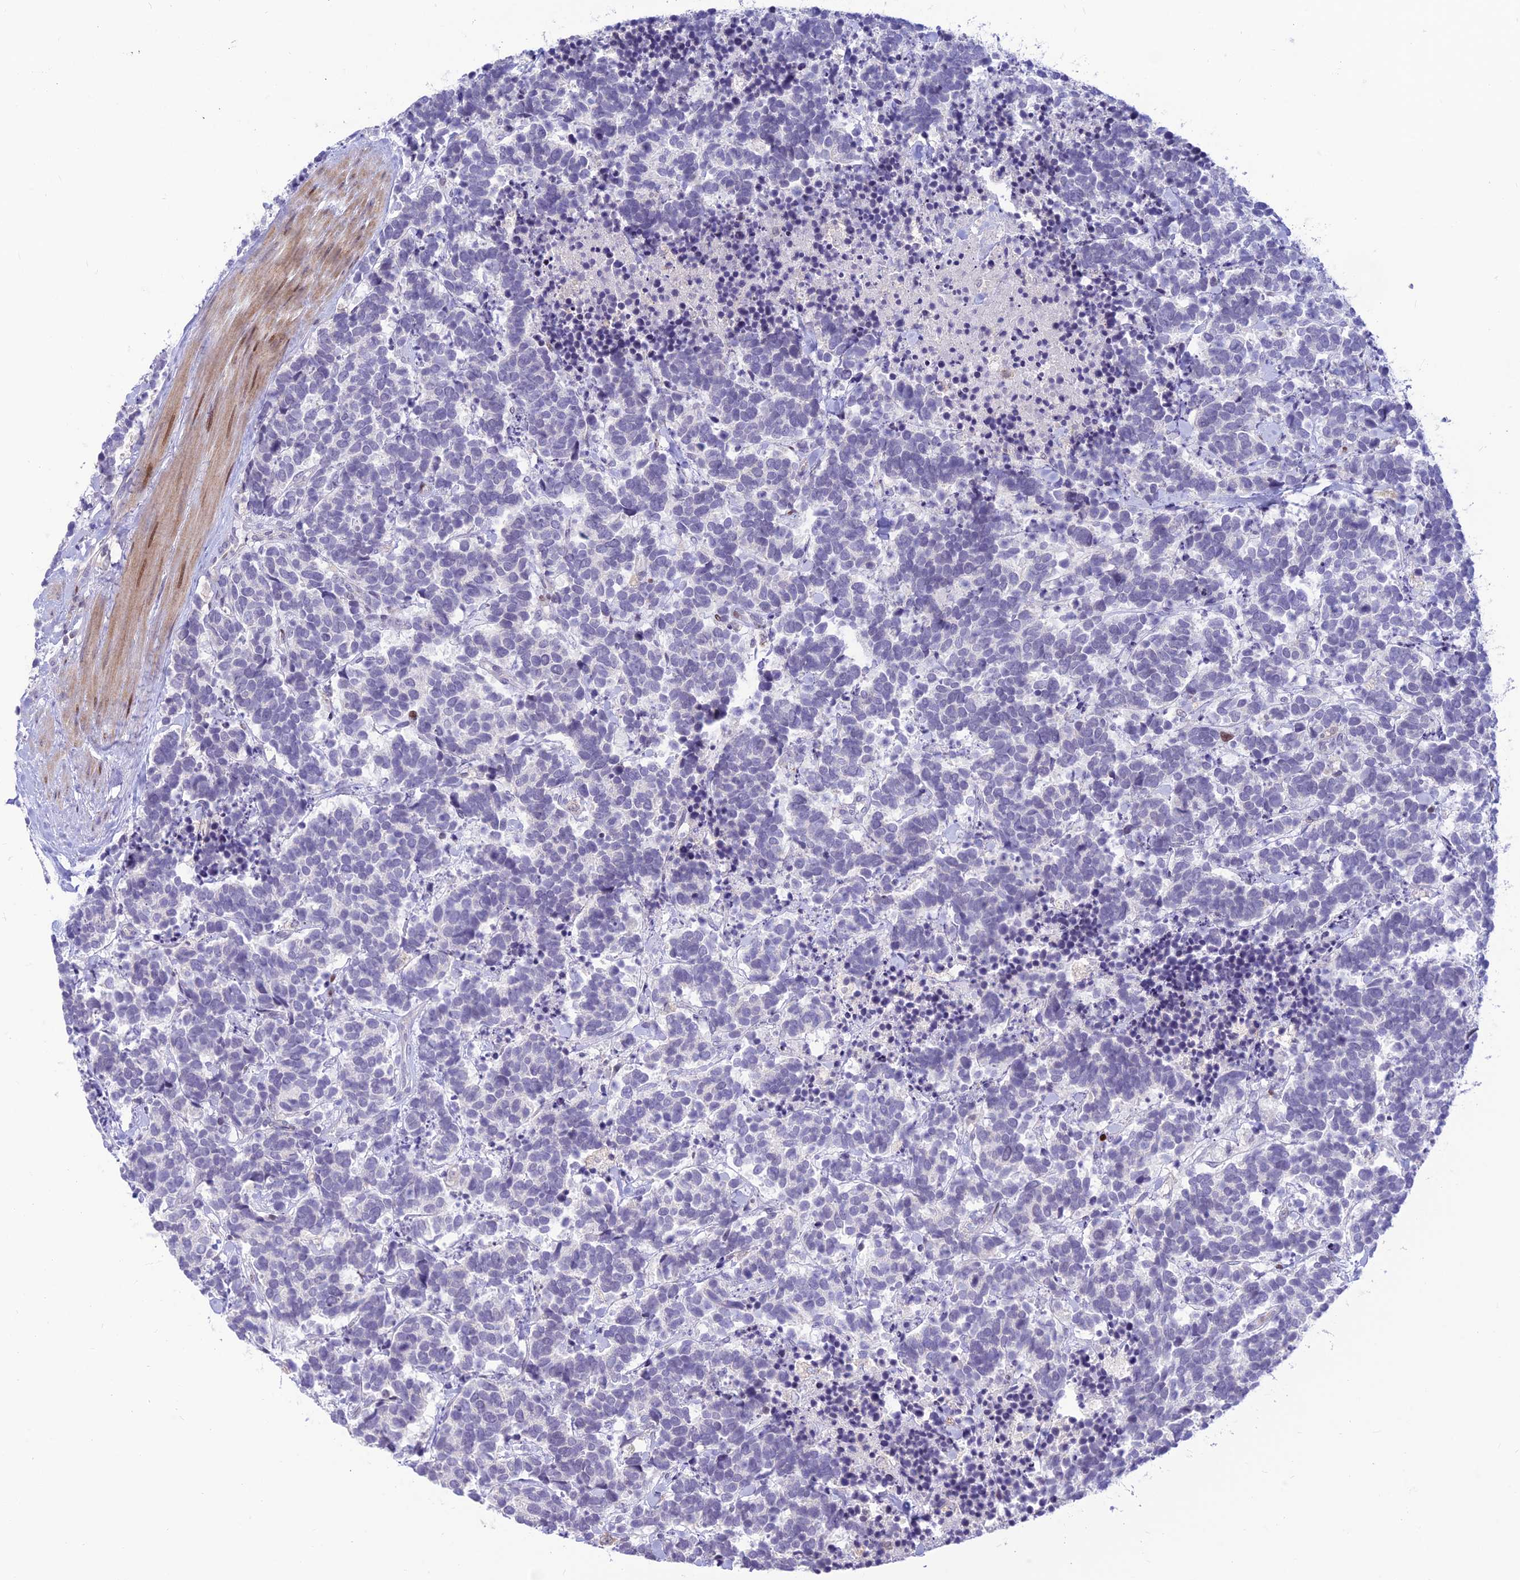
{"staining": {"intensity": "negative", "quantity": "none", "location": "none"}, "tissue": "carcinoid", "cell_type": "Tumor cells", "image_type": "cancer", "snomed": [{"axis": "morphology", "description": "Carcinoma, NOS"}, {"axis": "morphology", "description": "Carcinoid, malignant, NOS"}, {"axis": "topography", "description": "Prostate"}], "caption": "The immunohistochemistry image has no significant positivity in tumor cells of carcinoma tissue.", "gene": "FAM186B", "patient": {"sex": "male", "age": 57}}